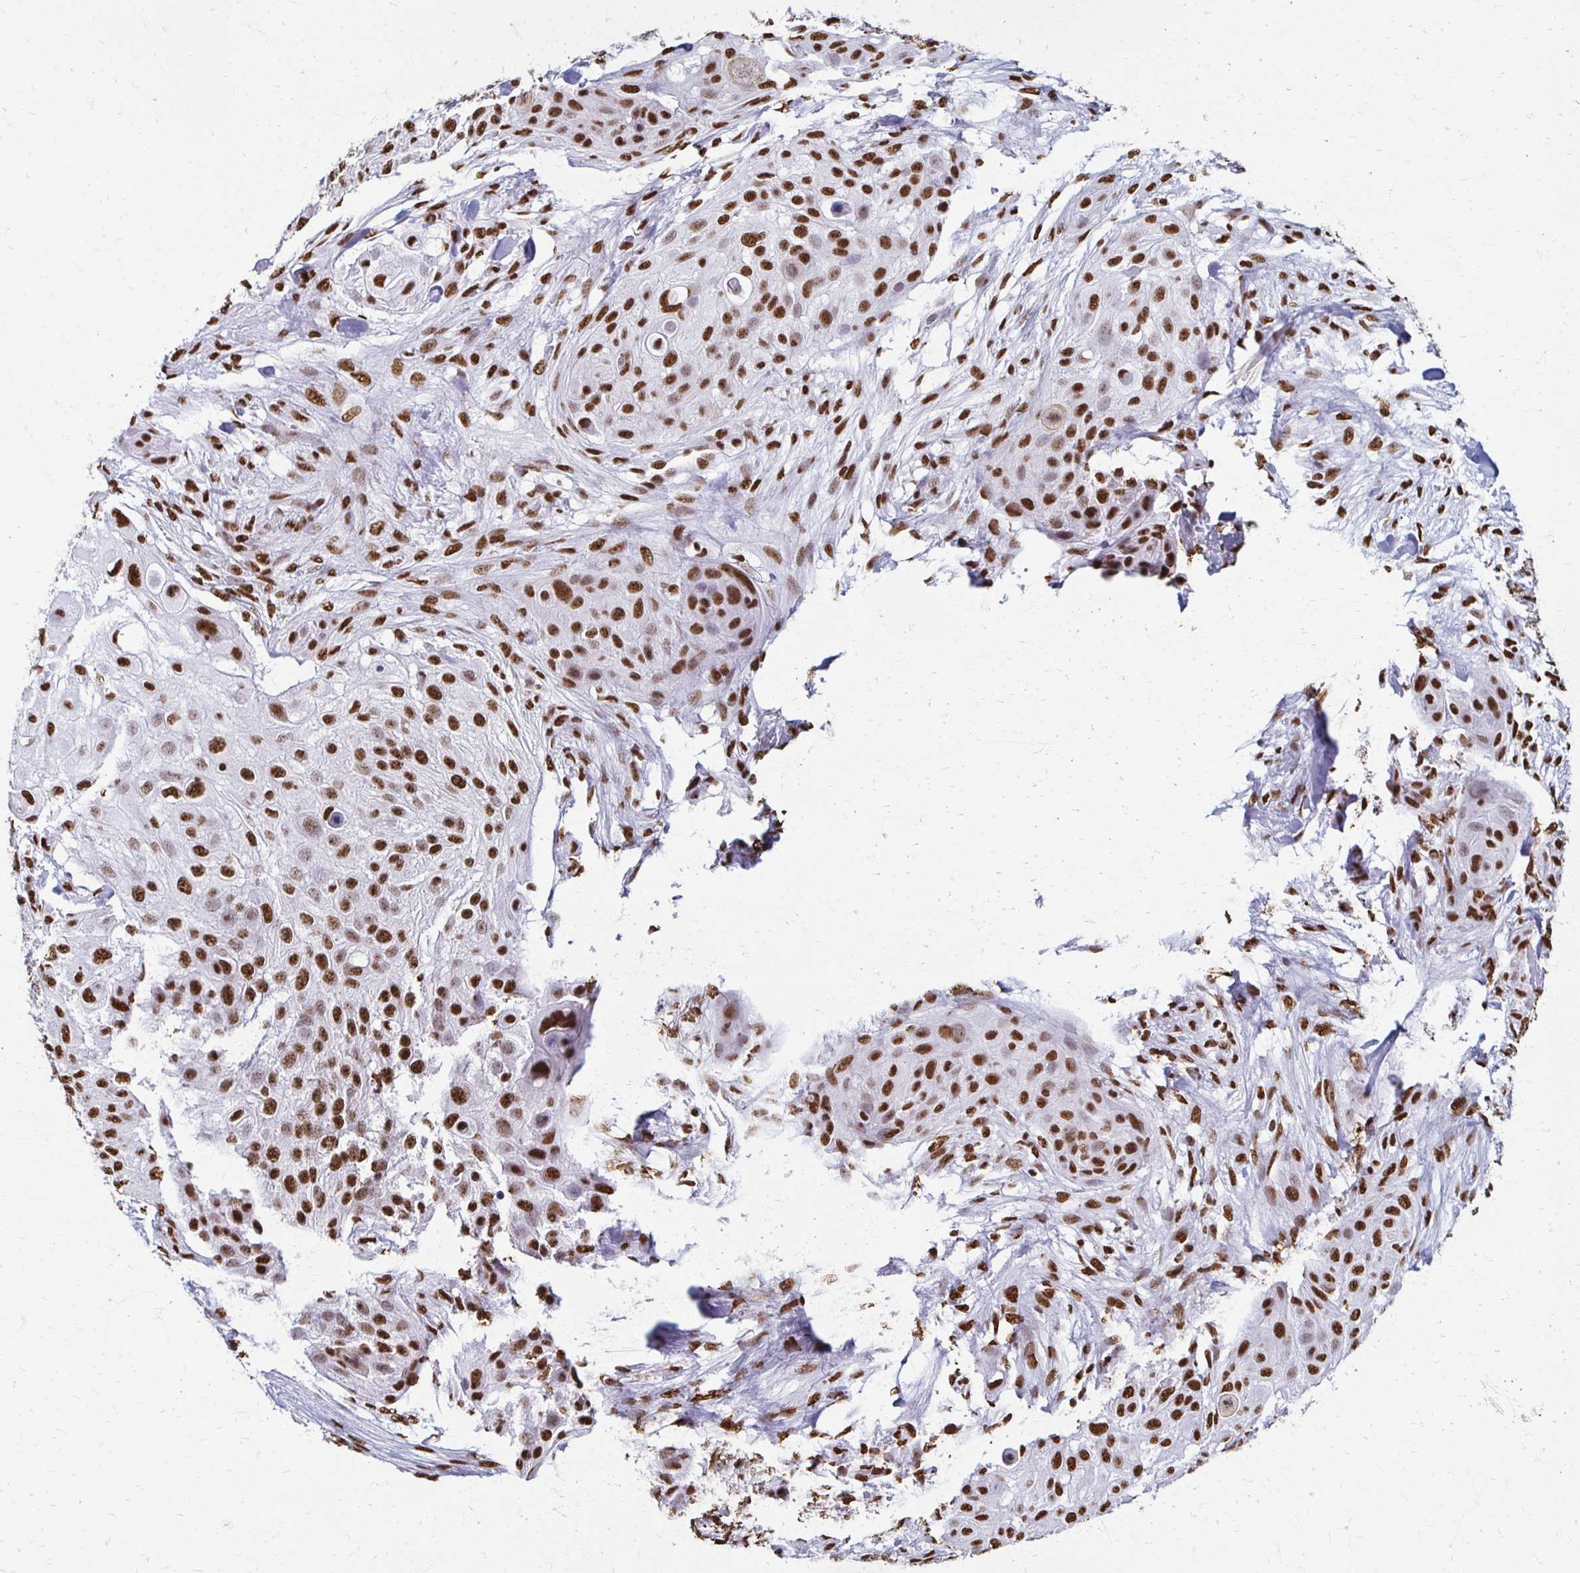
{"staining": {"intensity": "strong", "quantity": ">75%", "location": "nuclear"}, "tissue": "skin cancer", "cell_type": "Tumor cells", "image_type": "cancer", "snomed": [{"axis": "morphology", "description": "Squamous cell carcinoma, NOS"}, {"axis": "topography", "description": "Skin"}], "caption": "A photomicrograph of human skin cancer stained for a protein shows strong nuclear brown staining in tumor cells. The staining was performed using DAB, with brown indicating positive protein expression. Nuclei are stained blue with hematoxylin.", "gene": "NONO", "patient": {"sex": "female", "age": 87}}